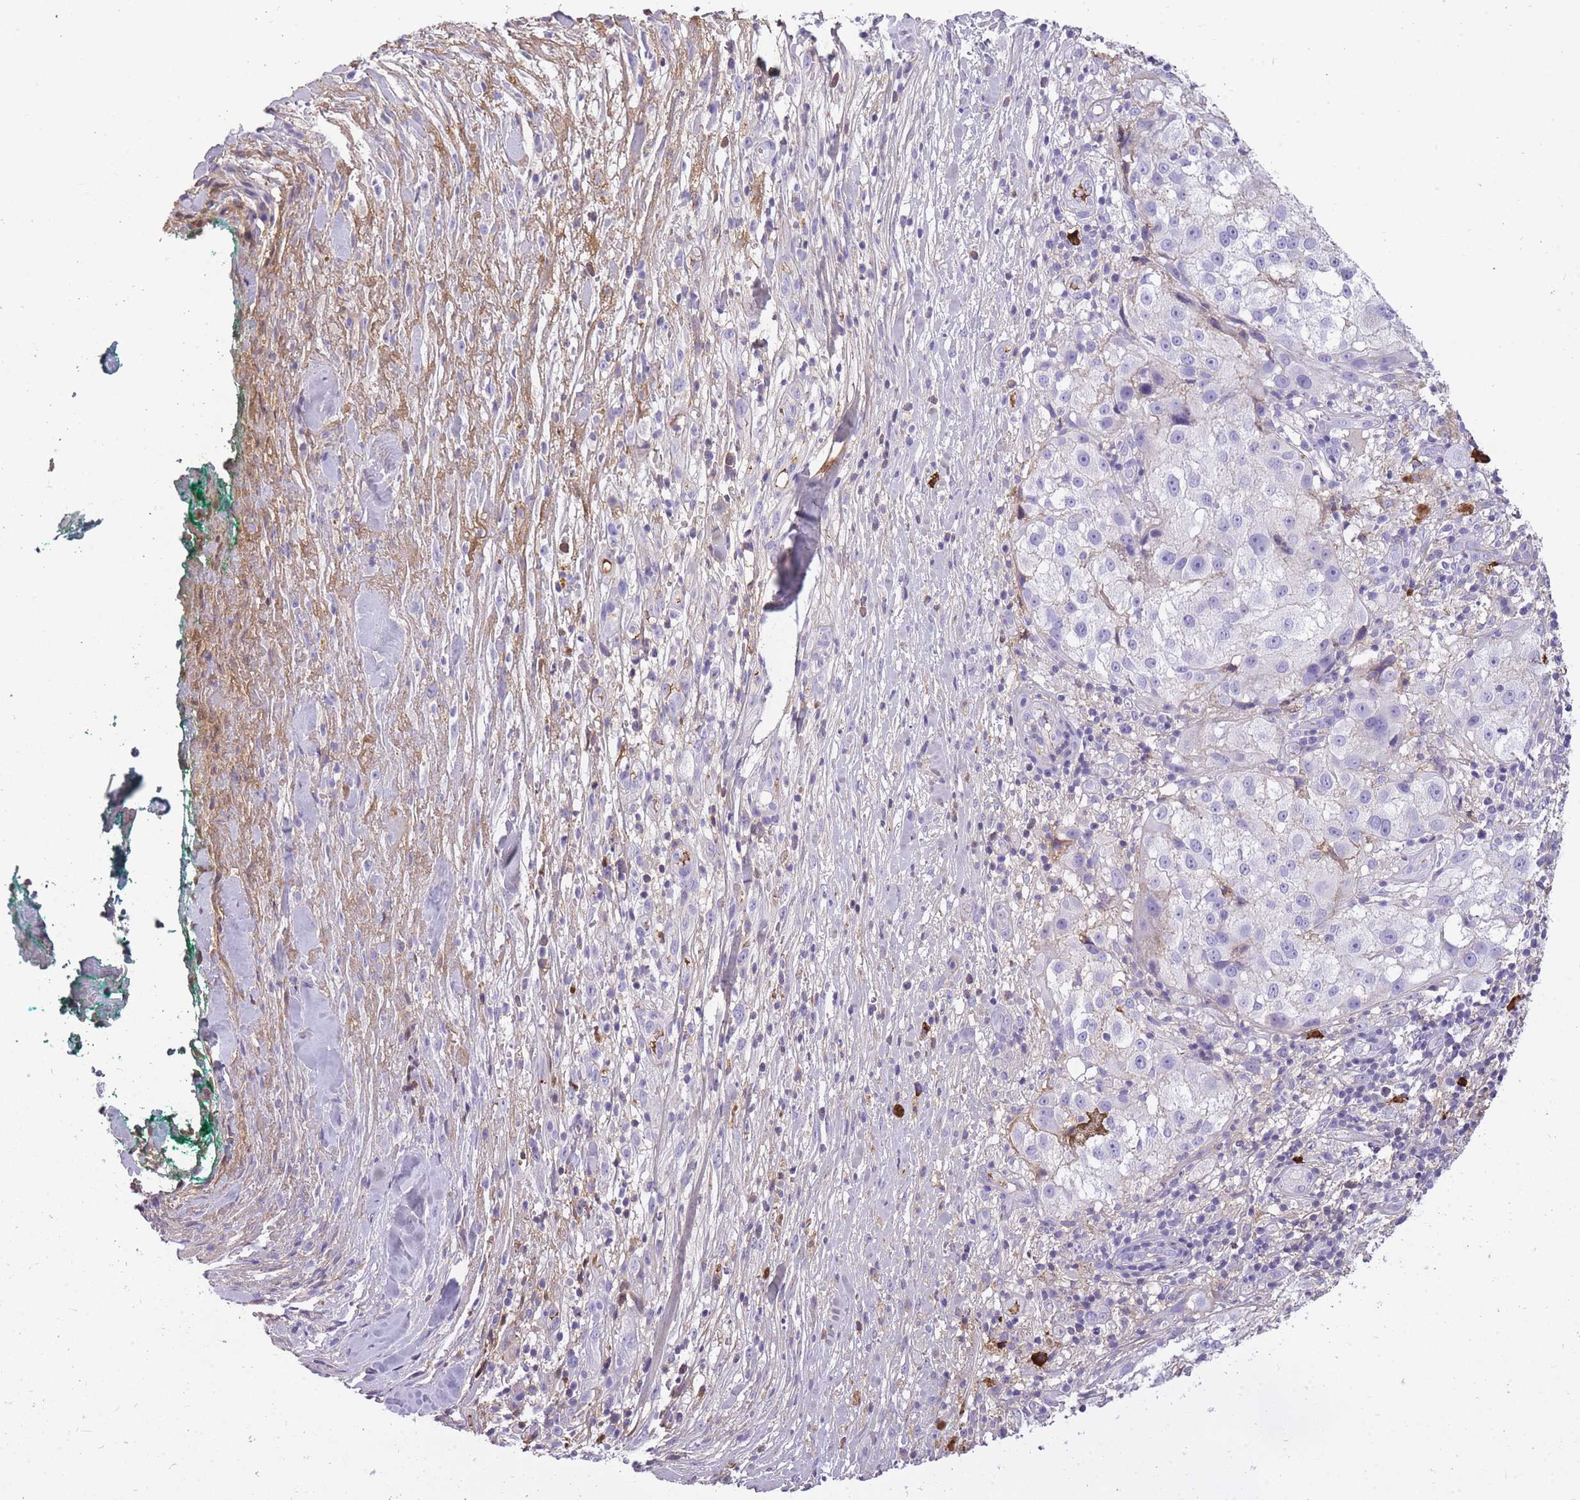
{"staining": {"intensity": "negative", "quantity": "none", "location": "none"}, "tissue": "melanoma", "cell_type": "Tumor cells", "image_type": "cancer", "snomed": [{"axis": "morphology", "description": "Normal morphology"}, {"axis": "morphology", "description": "Malignant melanoma, NOS"}, {"axis": "topography", "description": "Skin"}], "caption": "High power microscopy image of an immunohistochemistry (IHC) photomicrograph of malignant melanoma, revealing no significant expression in tumor cells.", "gene": "IGKV1D-42", "patient": {"sex": "female", "age": 72}}